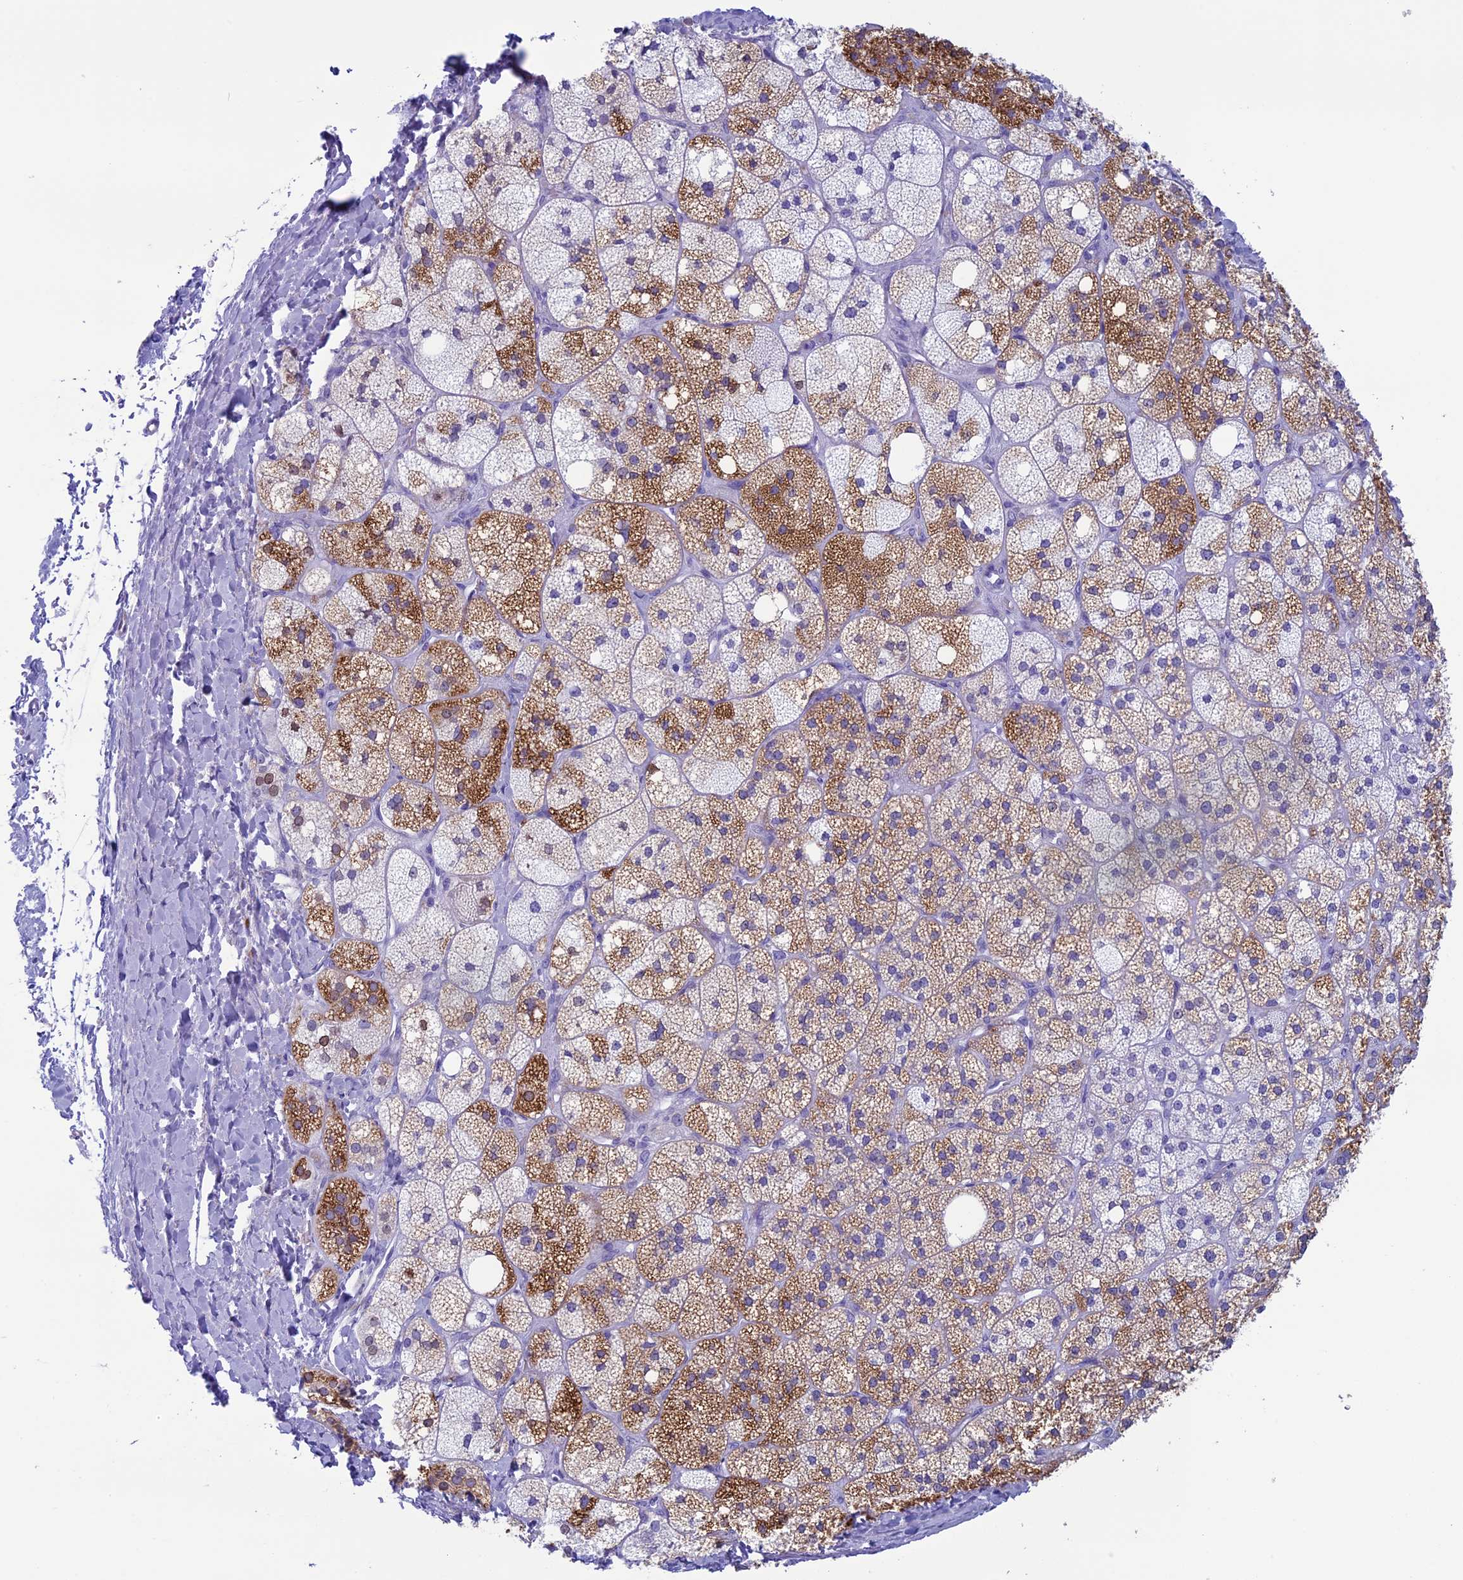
{"staining": {"intensity": "moderate", "quantity": "25%-75%", "location": "cytoplasmic/membranous"}, "tissue": "adrenal gland", "cell_type": "Glandular cells", "image_type": "normal", "snomed": [{"axis": "morphology", "description": "Normal tissue, NOS"}, {"axis": "topography", "description": "Adrenal gland"}], "caption": "Protein expression analysis of benign adrenal gland demonstrates moderate cytoplasmic/membranous staining in about 25%-75% of glandular cells.", "gene": "FAM169A", "patient": {"sex": "male", "age": 61}}